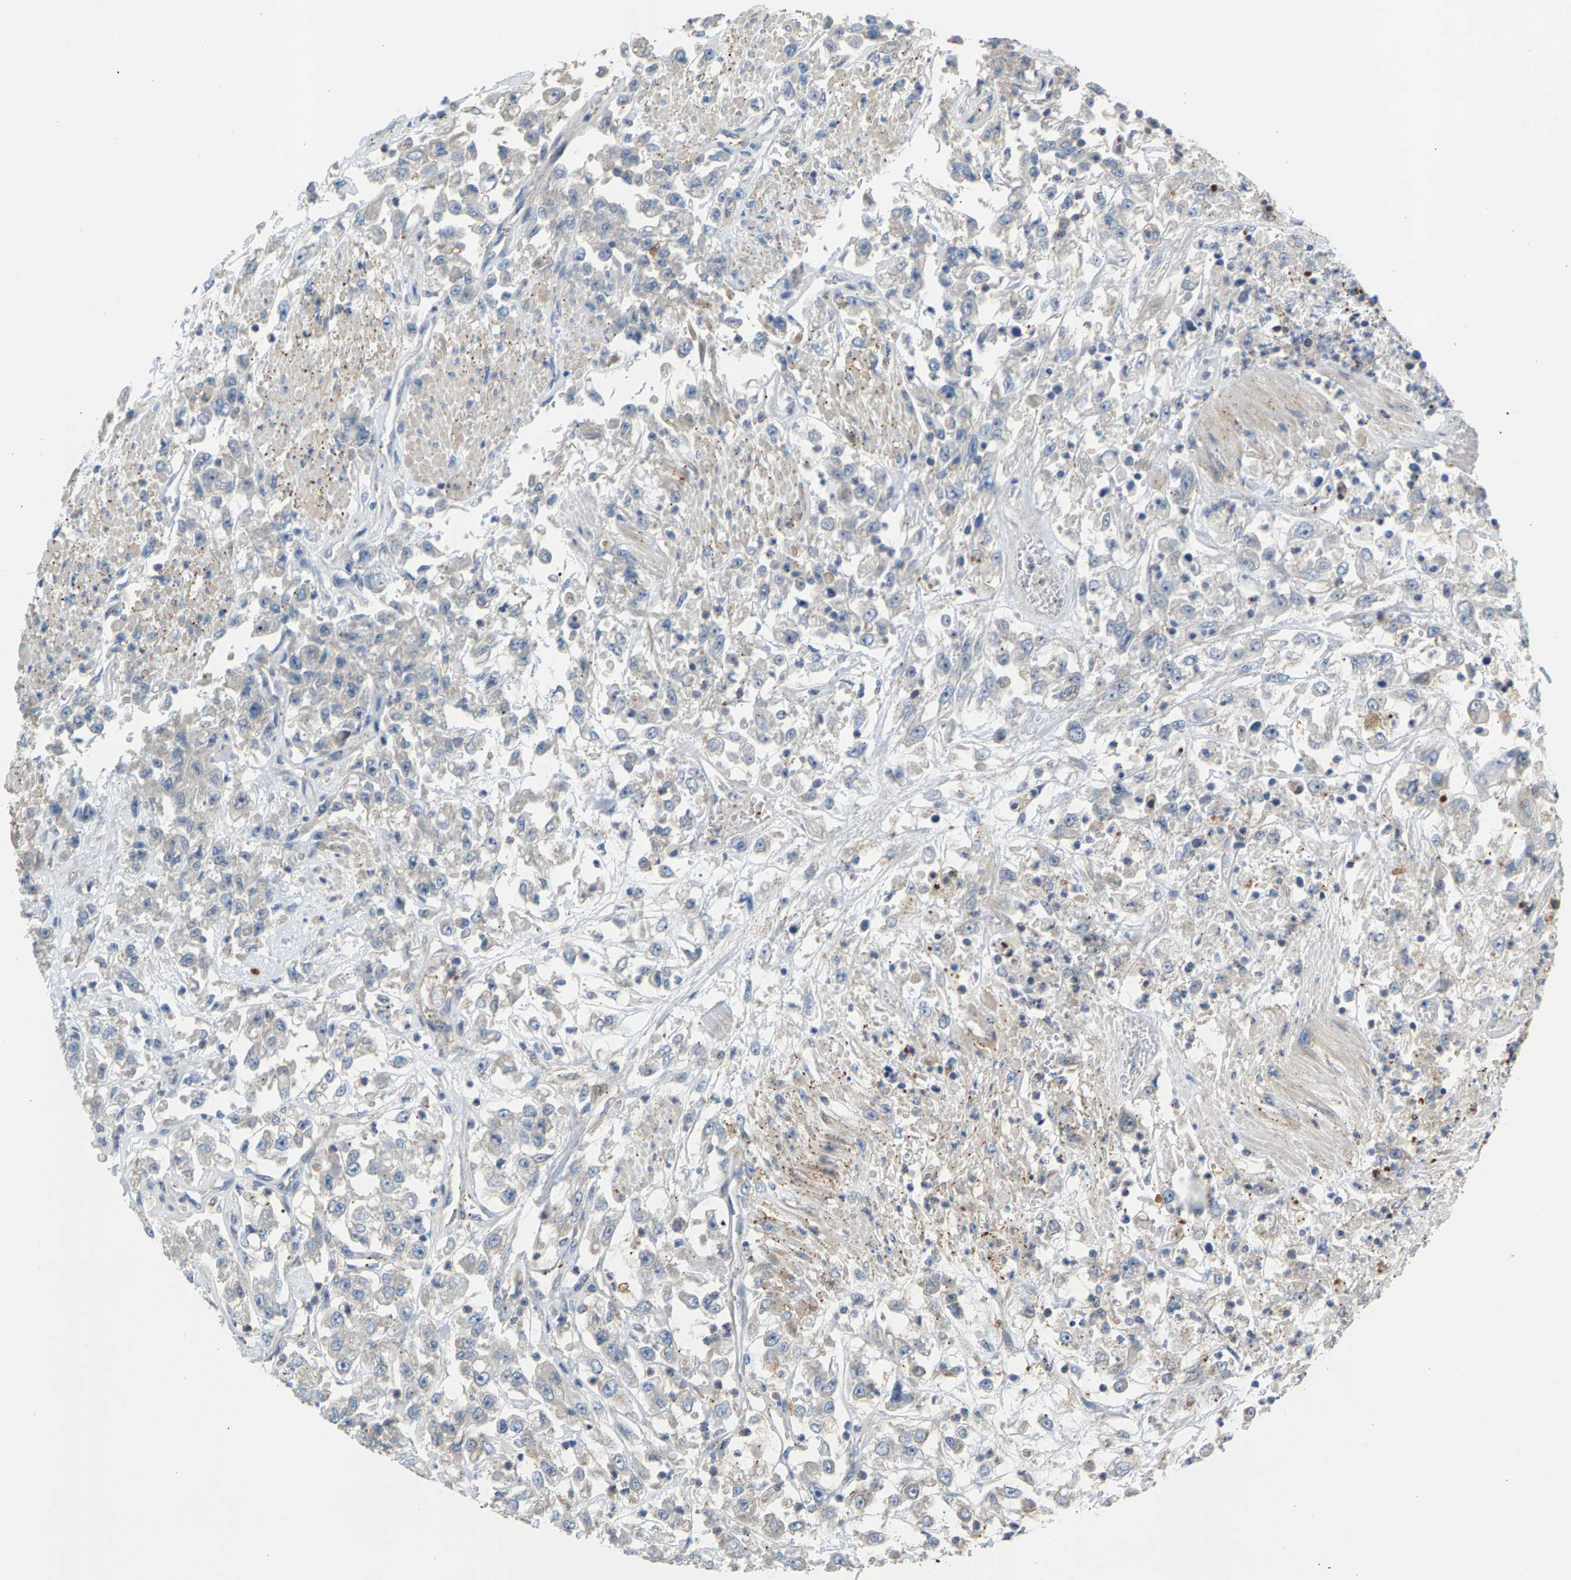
{"staining": {"intensity": "negative", "quantity": "none", "location": "none"}, "tissue": "urothelial cancer", "cell_type": "Tumor cells", "image_type": "cancer", "snomed": [{"axis": "morphology", "description": "Urothelial carcinoma, High grade"}, {"axis": "topography", "description": "Urinary bladder"}], "caption": "High magnification brightfield microscopy of urothelial cancer stained with DAB (3,3'-diaminobenzidine) (brown) and counterstained with hematoxylin (blue): tumor cells show no significant positivity.", "gene": "KRTAP27-1", "patient": {"sex": "male", "age": 46}}